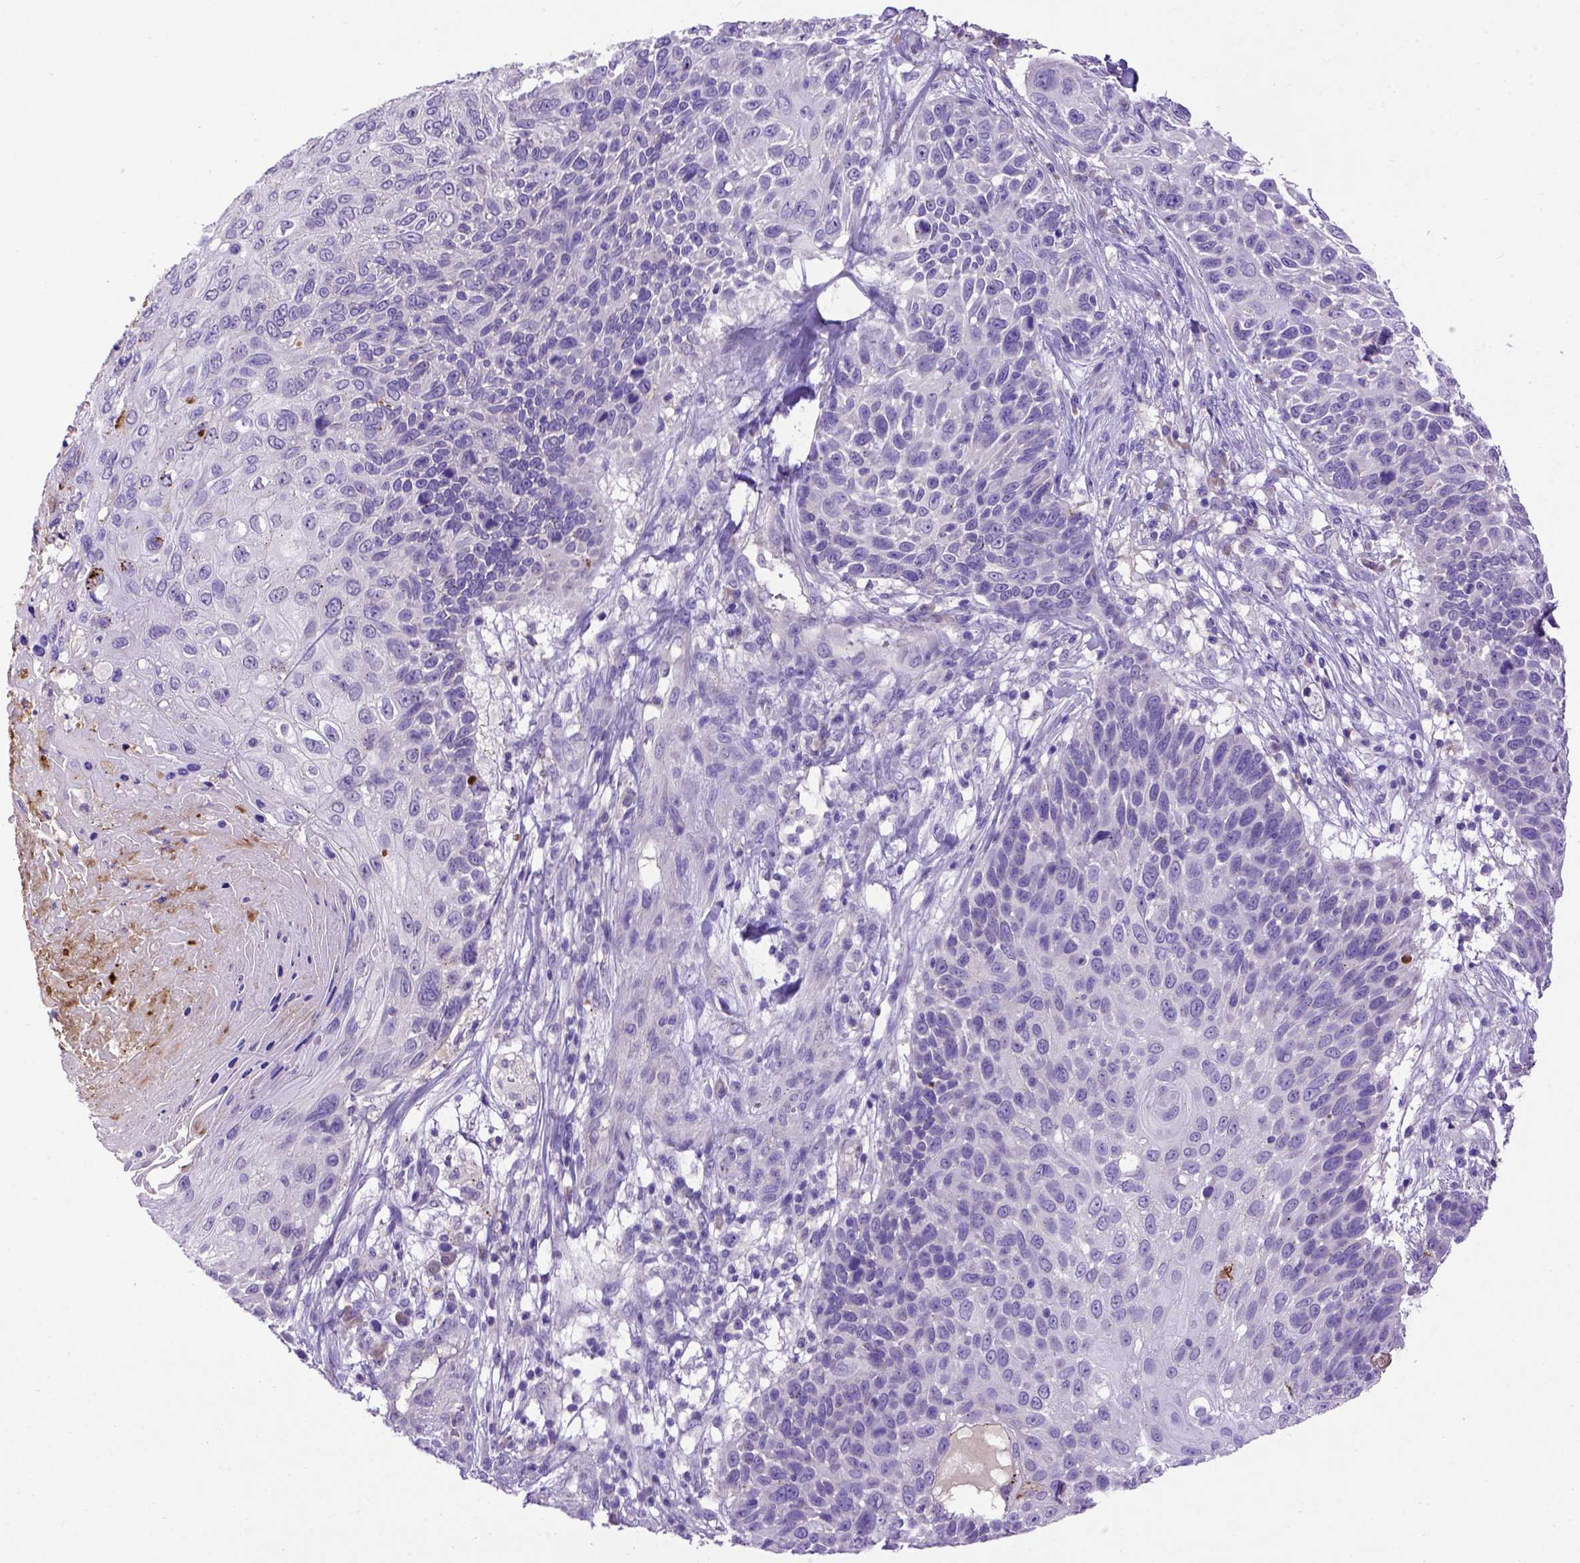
{"staining": {"intensity": "negative", "quantity": "none", "location": "none"}, "tissue": "skin cancer", "cell_type": "Tumor cells", "image_type": "cancer", "snomed": [{"axis": "morphology", "description": "Squamous cell carcinoma, NOS"}, {"axis": "topography", "description": "Skin"}], "caption": "This is an IHC photomicrograph of human skin squamous cell carcinoma. There is no positivity in tumor cells.", "gene": "ADAM12", "patient": {"sex": "male", "age": 92}}